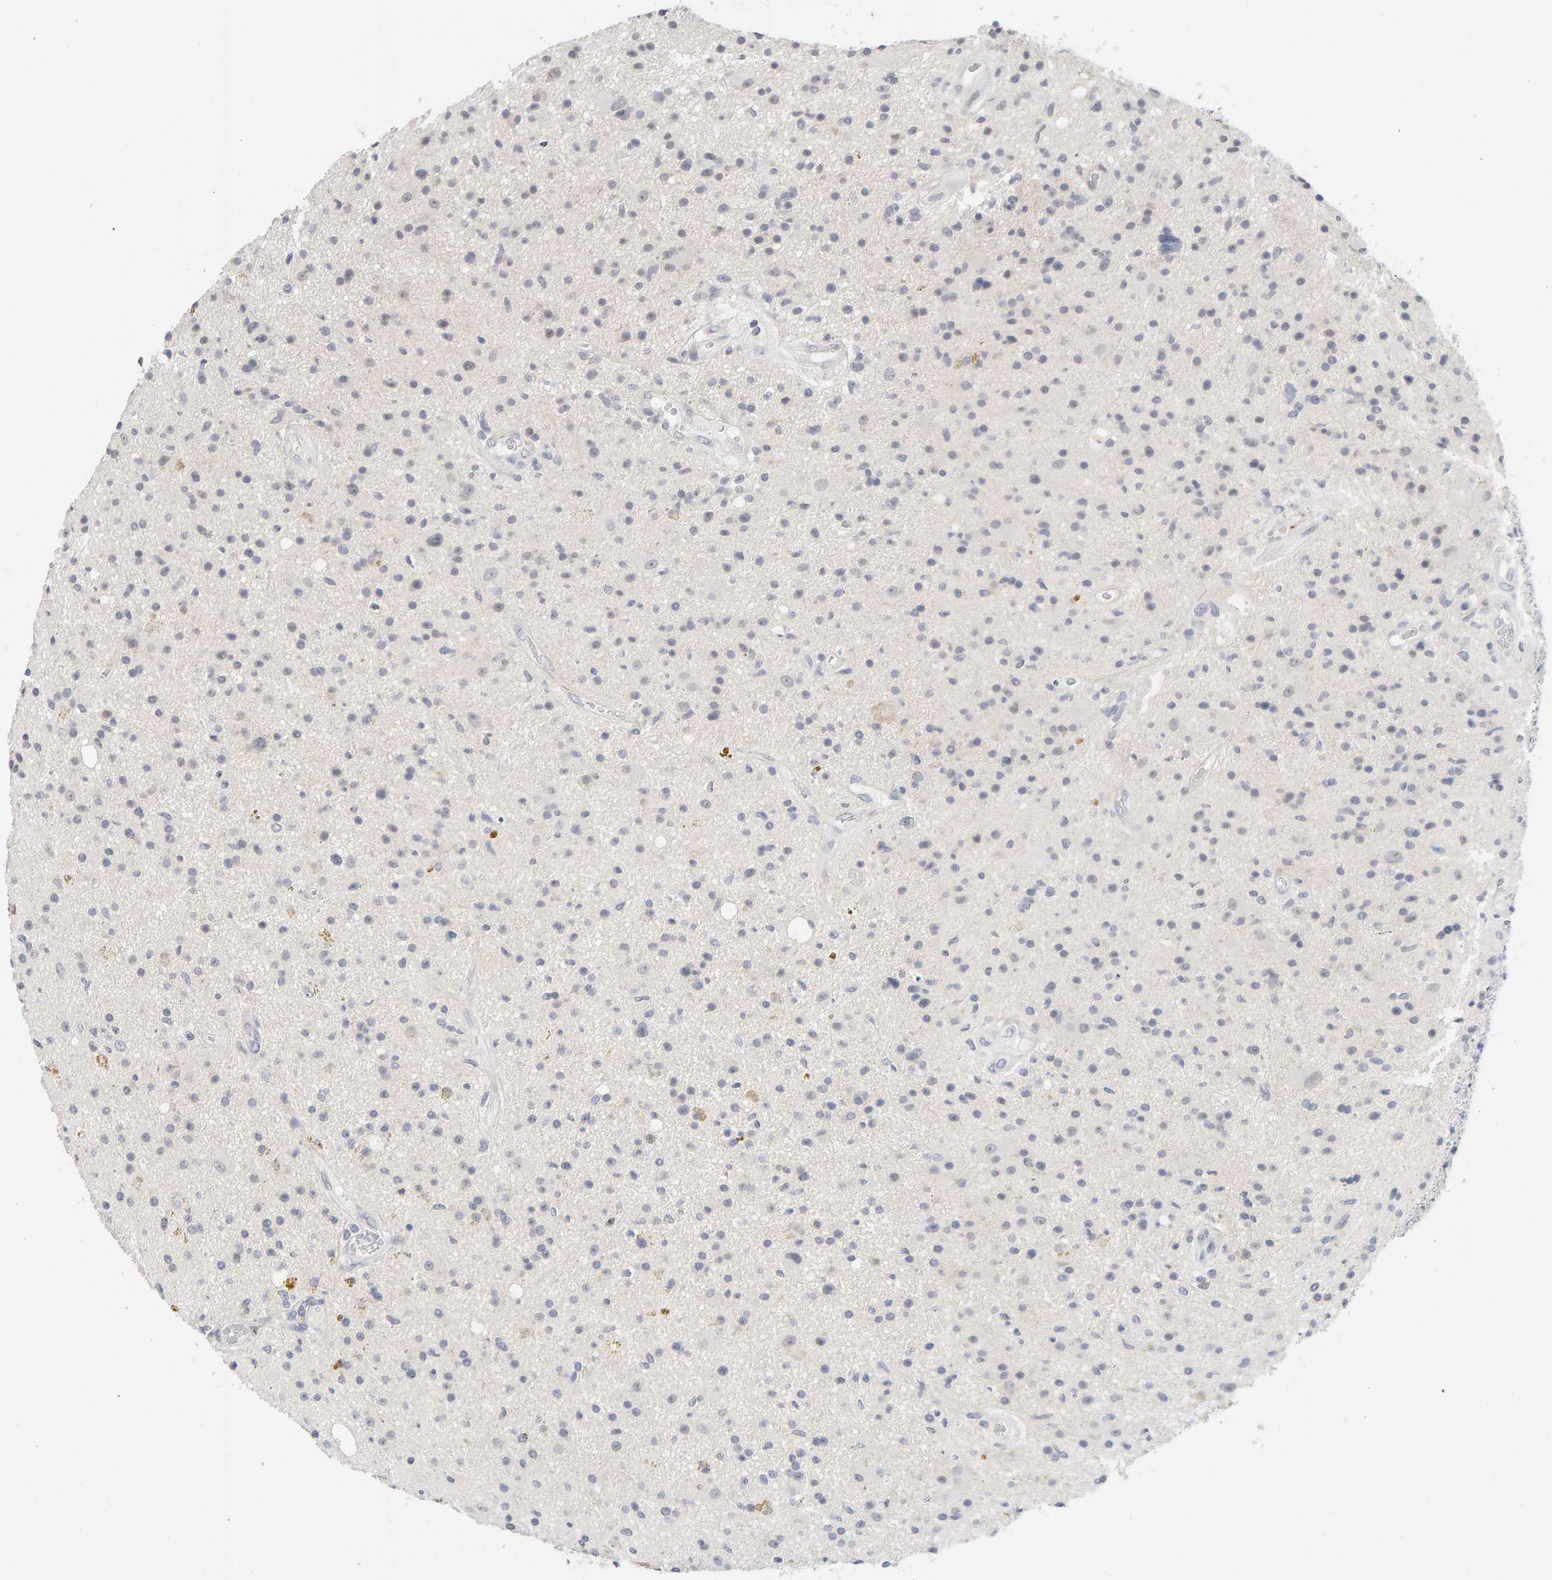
{"staining": {"intensity": "negative", "quantity": "none", "location": "none"}, "tissue": "glioma", "cell_type": "Tumor cells", "image_type": "cancer", "snomed": [{"axis": "morphology", "description": "Glioma, malignant, High grade"}, {"axis": "topography", "description": "Brain"}], "caption": "Protein analysis of glioma shows no significant staining in tumor cells.", "gene": "HNF4A", "patient": {"sex": "male", "age": 33}}